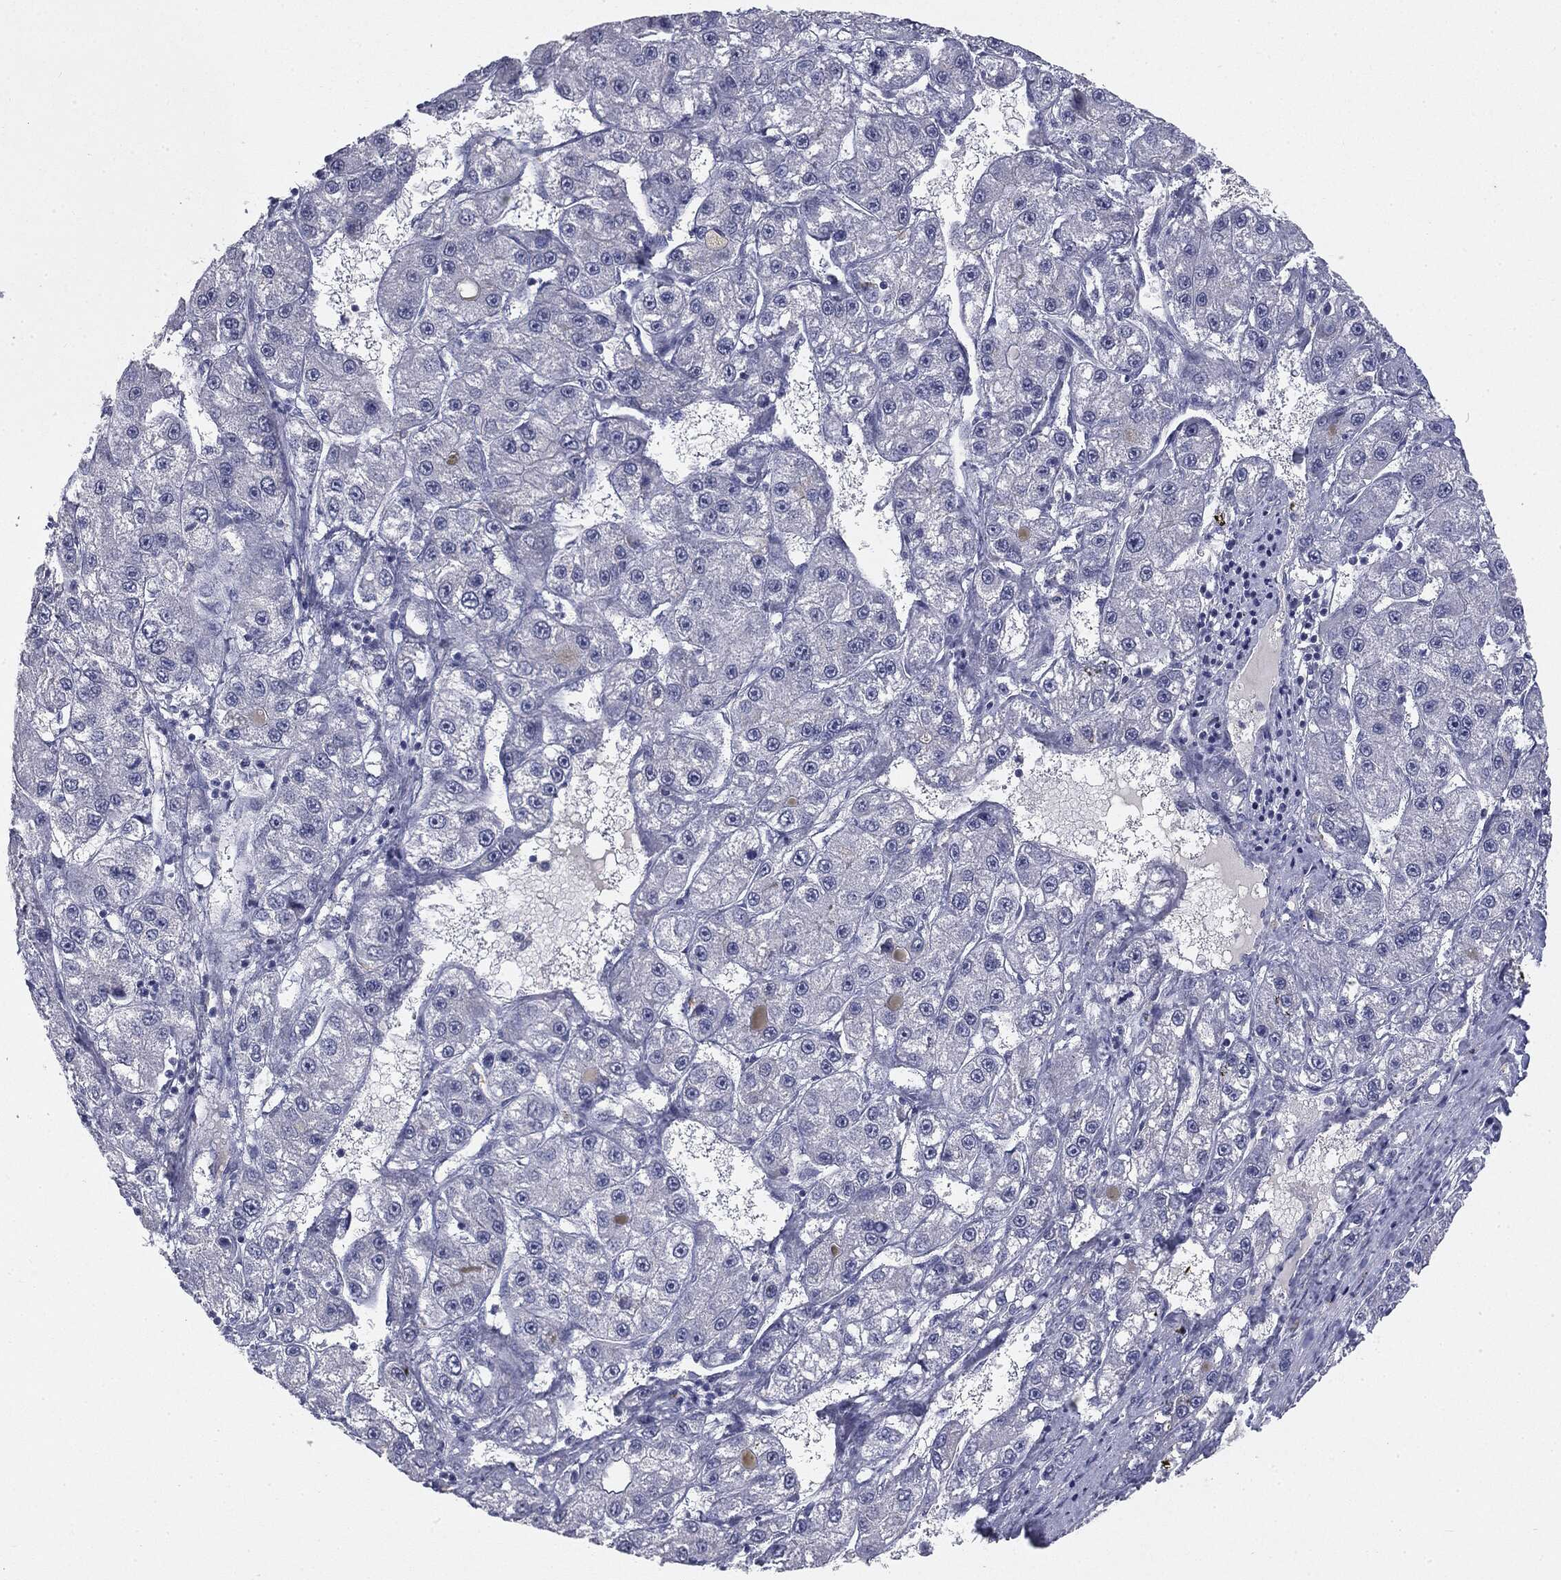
{"staining": {"intensity": "negative", "quantity": "none", "location": "none"}, "tissue": "liver cancer", "cell_type": "Tumor cells", "image_type": "cancer", "snomed": [{"axis": "morphology", "description": "Carcinoma, Hepatocellular, NOS"}, {"axis": "topography", "description": "Liver"}], "caption": "DAB immunohistochemical staining of hepatocellular carcinoma (liver) shows no significant staining in tumor cells.", "gene": "MUC1", "patient": {"sex": "female", "age": 65}}